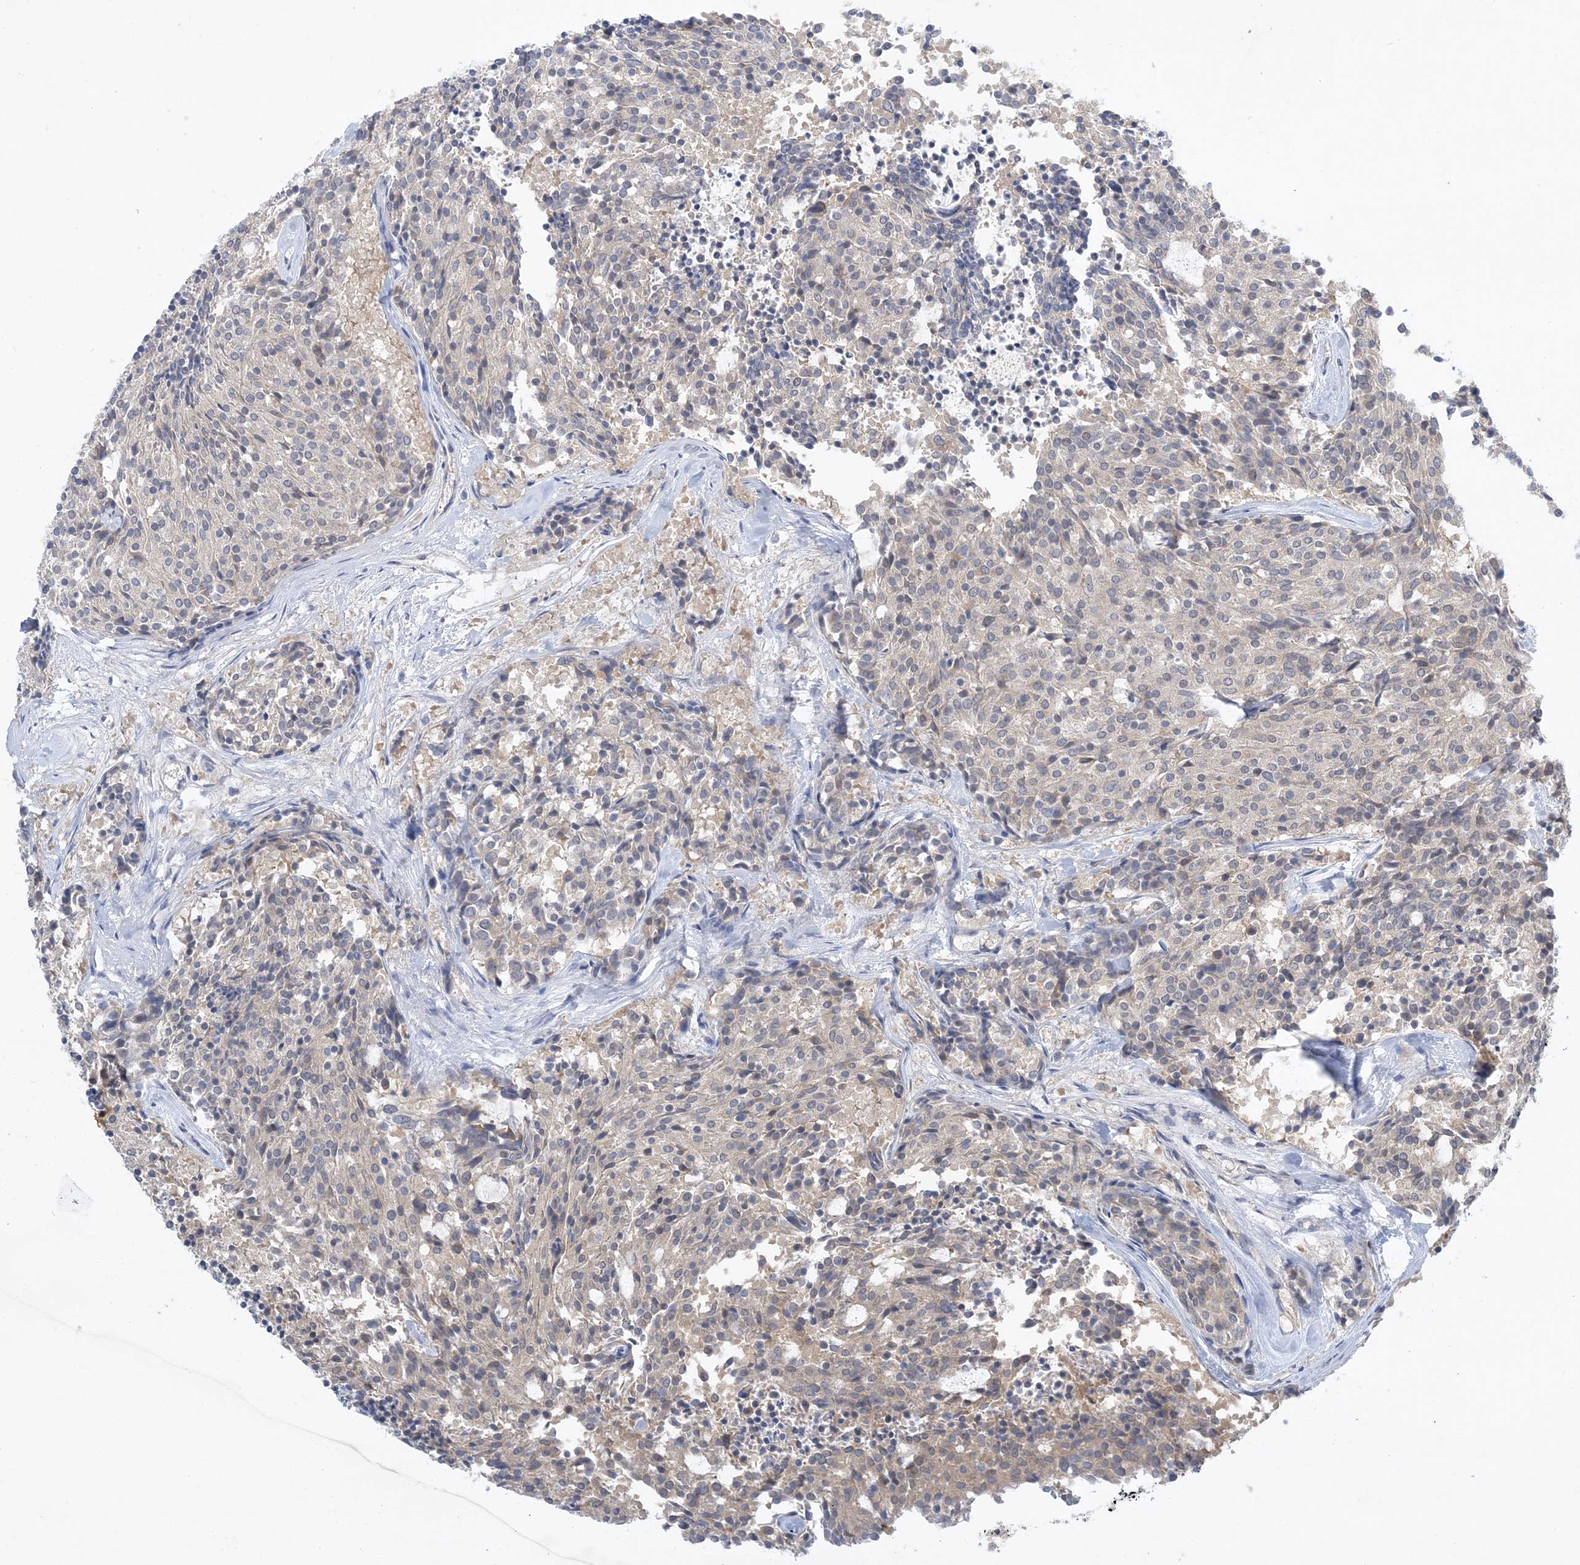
{"staining": {"intensity": "negative", "quantity": "none", "location": "none"}, "tissue": "carcinoid", "cell_type": "Tumor cells", "image_type": "cancer", "snomed": [{"axis": "morphology", "description": "Carcinoid, malignant, NOS"}, {"axis": "topography", "description": "Pancreas"}], "caption": "The immunohistochemistry (IHC) micrograph has no significant staining in tumor cells of carcinoid tissue. (DAB immunohistochemistry (IHC) with hematoxylin counter stain).", "gene": "ANKRD35", "patient": {"sex": "female", "age": 54}}